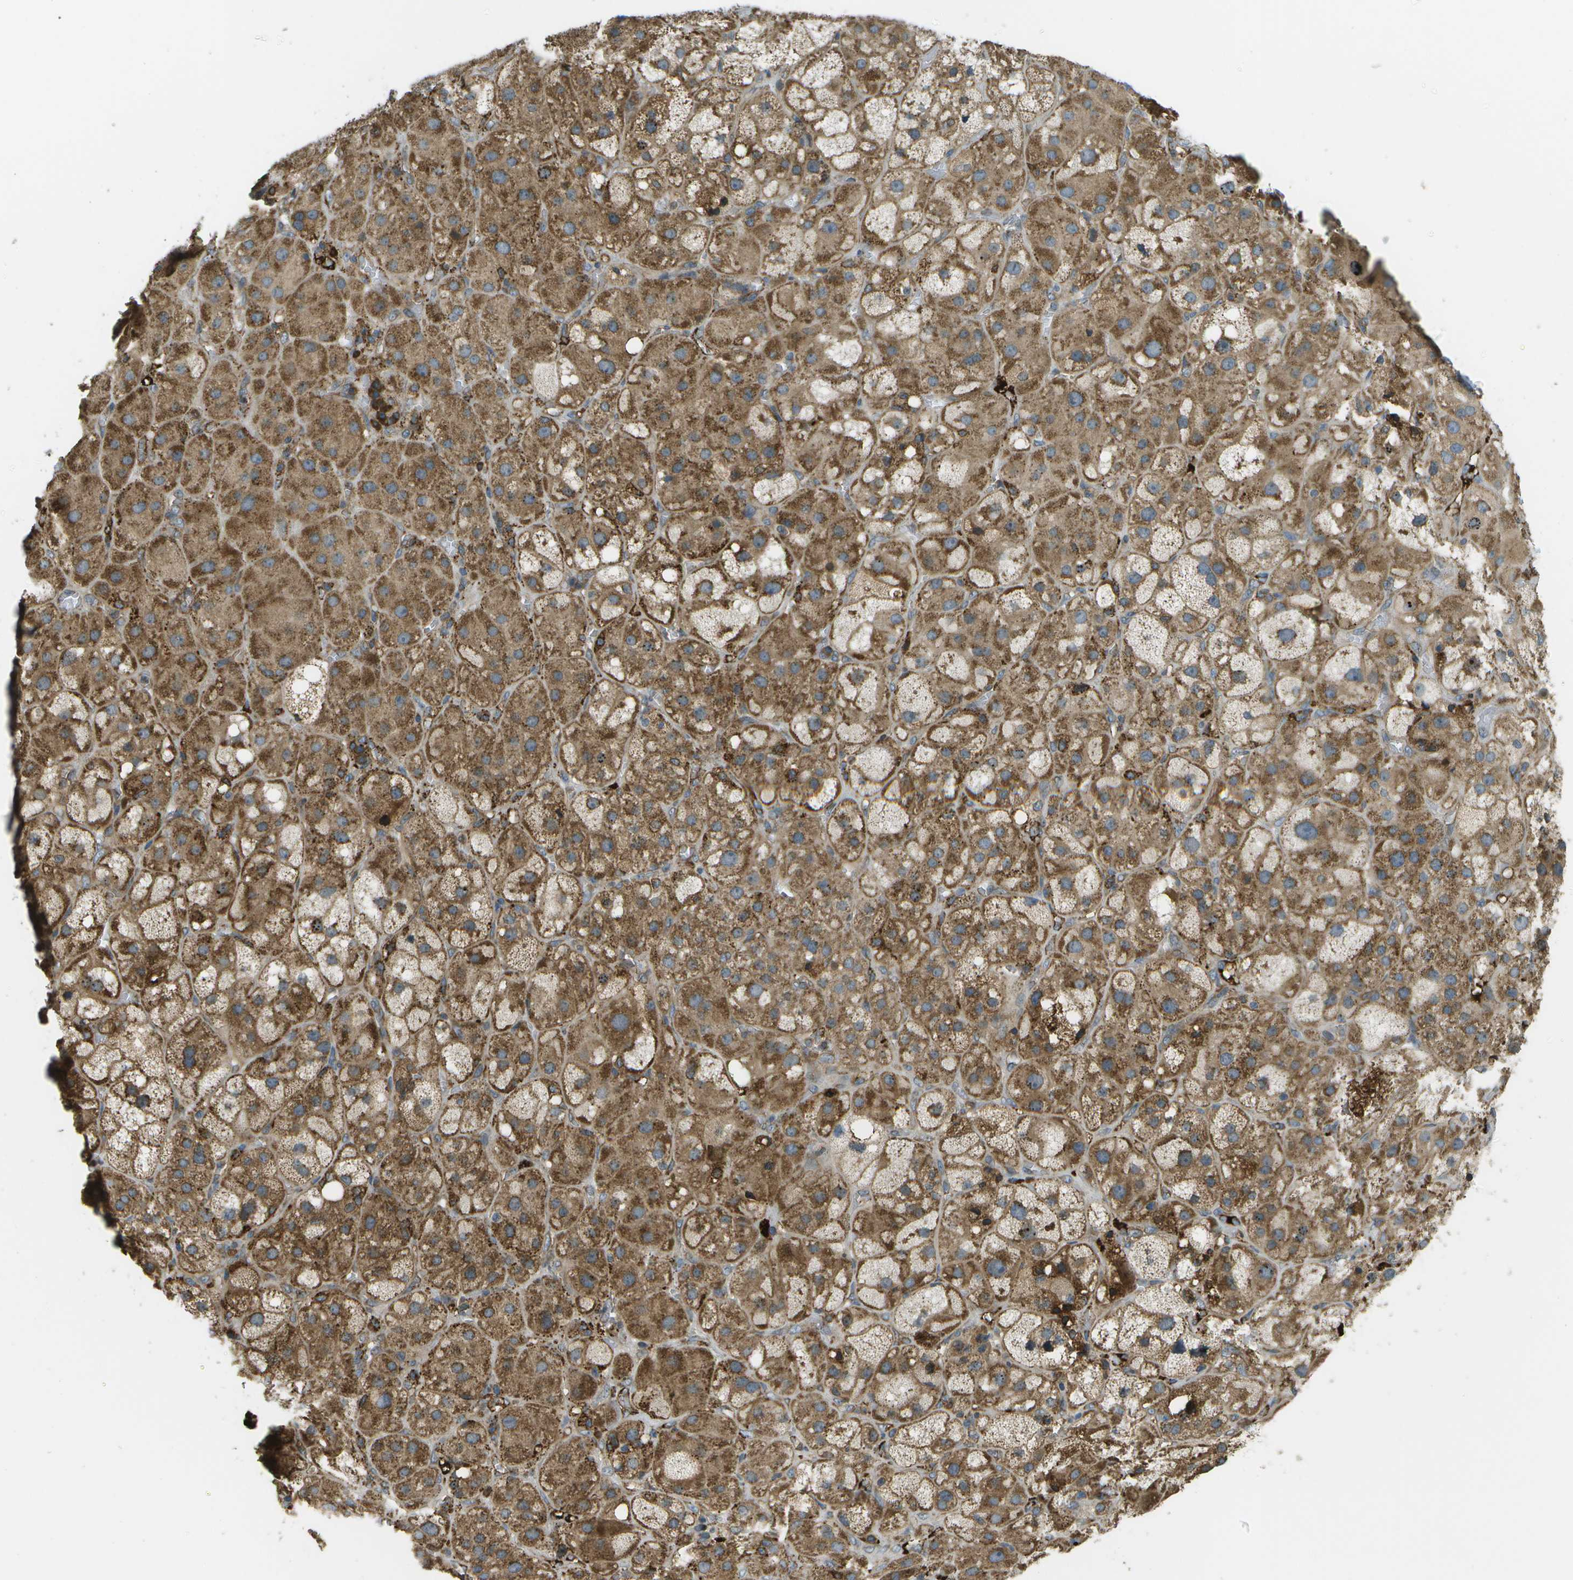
{"staining": {"intensity": "moderate", "quantity": ">75%", "location": "cytoplasmic/membranous"}, "tissue": "adrenal gland", "cell_type": "Glandular cells", "image_type": "normal", "snomed": [{"axis": "morphology", "description": "Normal tissue, NOS"}, {"axis": "topography", "description": "Adrenal gland"}], "caption": "This histopathology image exhibits unremarkable adrenal gland stained with immunohistochemistry to label a protein in brown. The cytoplasmic/membranous of glandular cells show moderate positivity for the protein. Nuclei are counter-stained blue.", "gene": "USP30", "patient": {"sex": "female", "age": 47}}